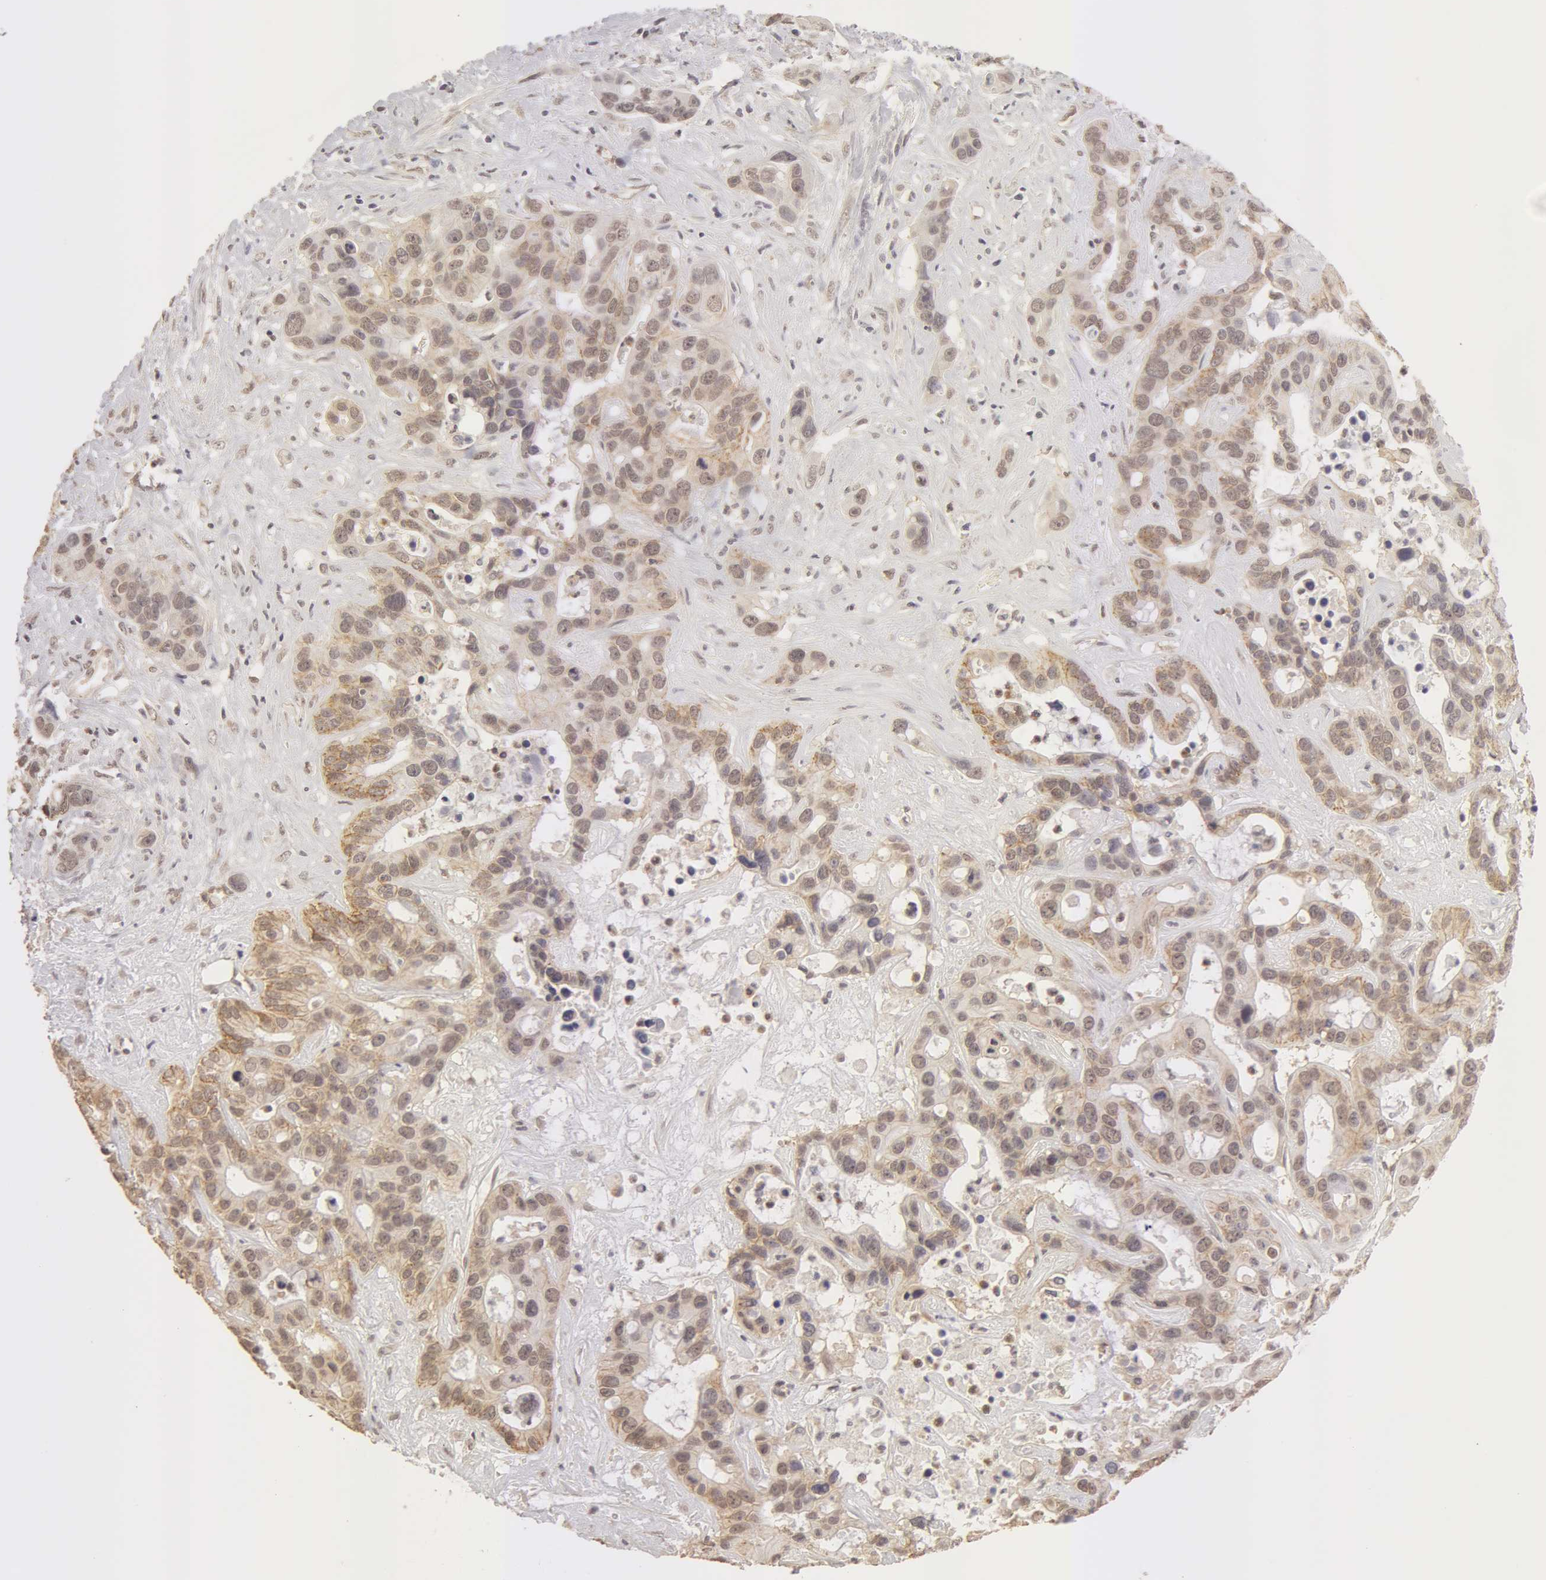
{"staining": {"intensity": "weak", "quantity": ">75%", "location": "cytoplasmic/membranous,nuclear"}, "tissue": "liver cancer", "cell_type": "Tumor cells", "image_type": "cancer", "snomed": [{"axis": "morphology", "description": "Cholangiocarcinoma"}, {"axis": "topography", "description": "Liver"}], "caption": "Liver cholangiocarcinoma was stained to show a protein in brown. There is low levels of weak cytoplasmic/membranous and nuclear expression in approximately >75% of tumor cells.", "gene": "ADAM10", "patient": {"sex": "female", "age": 65}}